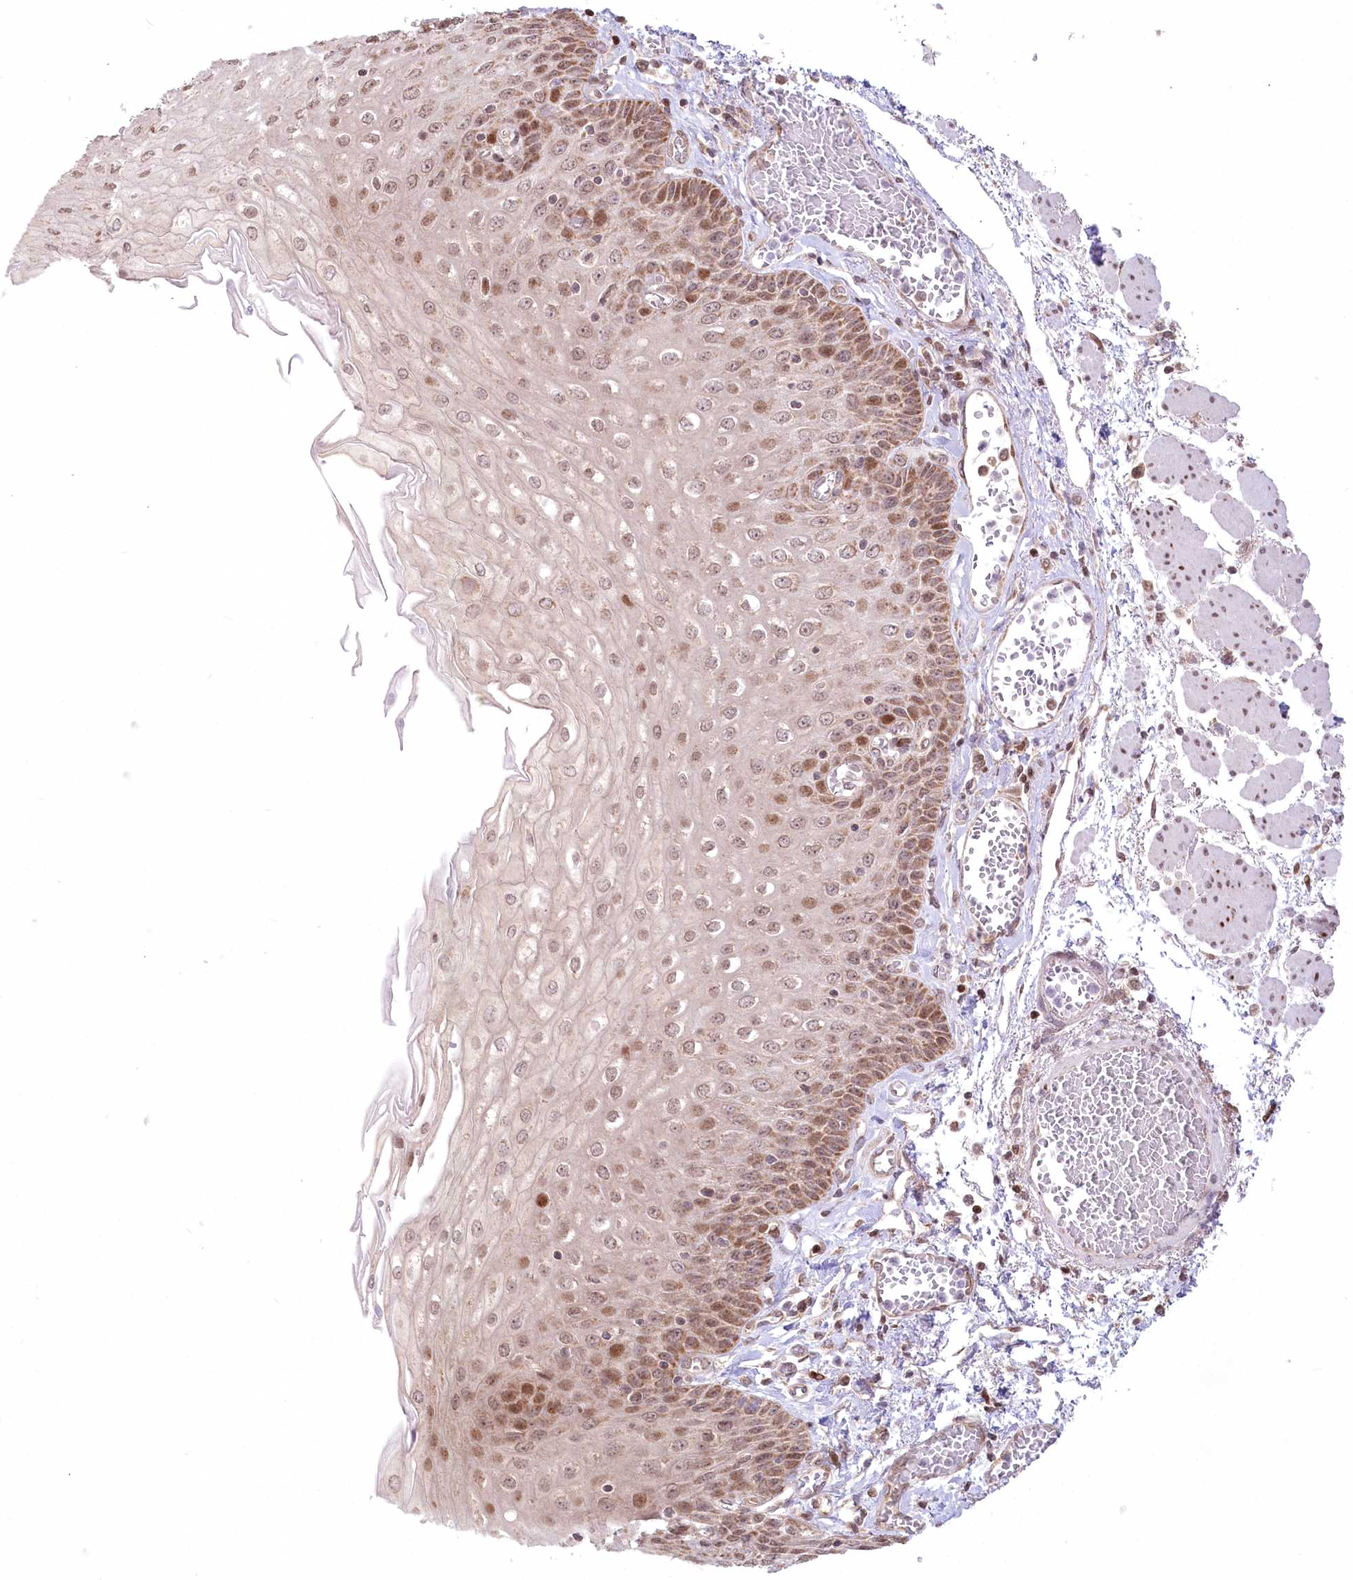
{"staining": {"intensity": "moderate", "quantity": "25%-75%", "location": "cytoplasmic/membranous,nuclear"}, "tissue": "esophagus", "cell_type": "Squamous epithelial cells", "image_type": "normal", "snomed": [{"axis": "morphology", "description": "Normal tissue, NOS"}, {"axis": "topography", "description": "Esophagus"}], "caption": "This micrograph shows normal esophagus stained with immunohistochemistry (IHC) to label a protein in brown. The cytoplasmic/membranous,nuclear of squamous epithelial cells show moderate positivity for the protein. Nuclei are counter-stained blue.", "gene": "PYURF", "patient": {"sex": "male", "age": 81}}